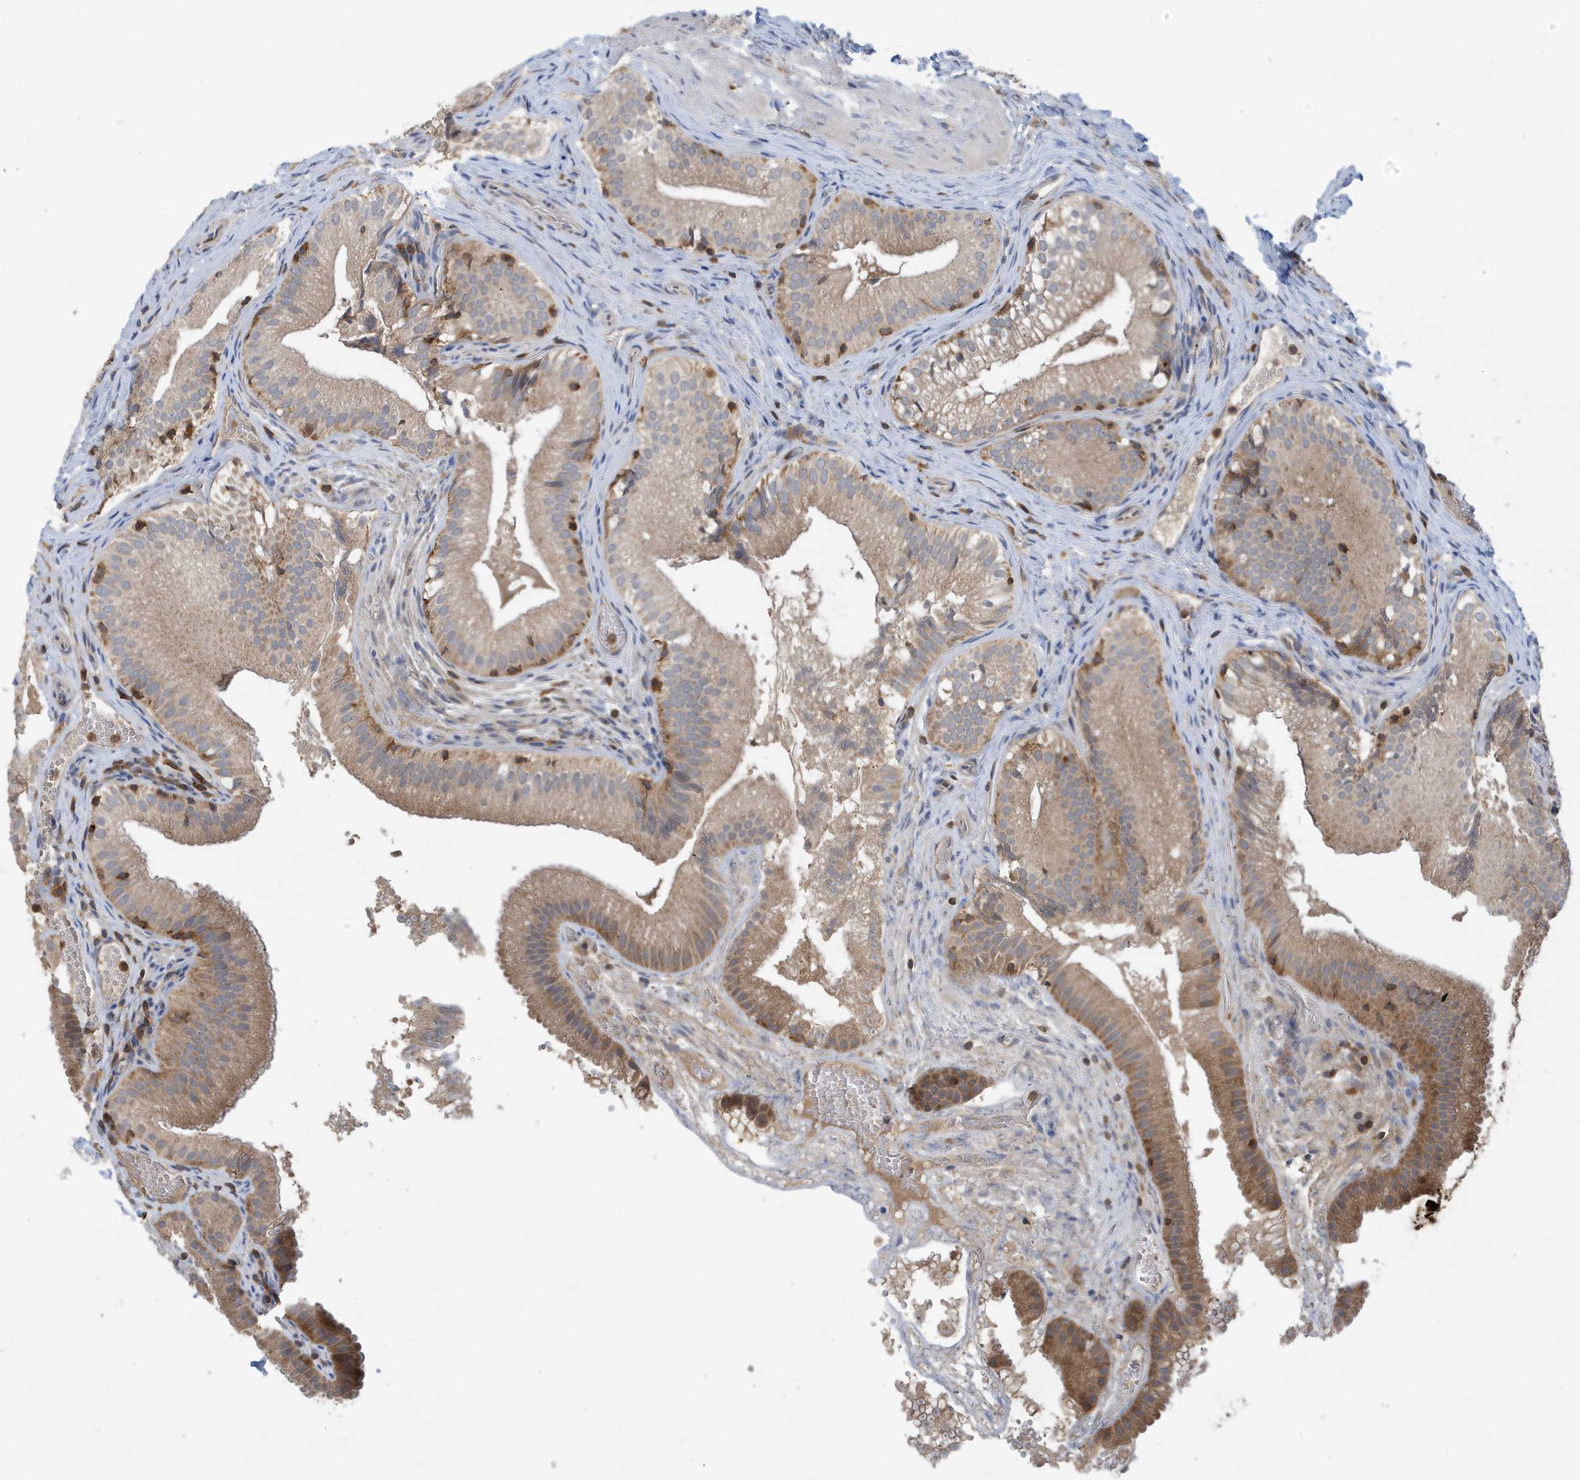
{"staining": {"intensity": "moderate", "quantity": "25%-75%", "location": "cytoplasmic/membranous"}, "tissue": "gallbladder", "cell_type": "Glandular cells", "image_type": "normal", "snomed": [{"axis": "morphology", "description": "Normal tissue, NOS"}, {"axis": "topography", "description": "Gallbladder"}], "caption": "Moderate cytoplasmic/membranous protein expression is appreciated in about 25%-75% of glandular cells in gallbladder. (DAB (3,3'-diaminobenzidine) IHC with brightfield microscopy, high magnification).", "gene": "NSUN3", "patient": {"sex": "female", "age": 30}}